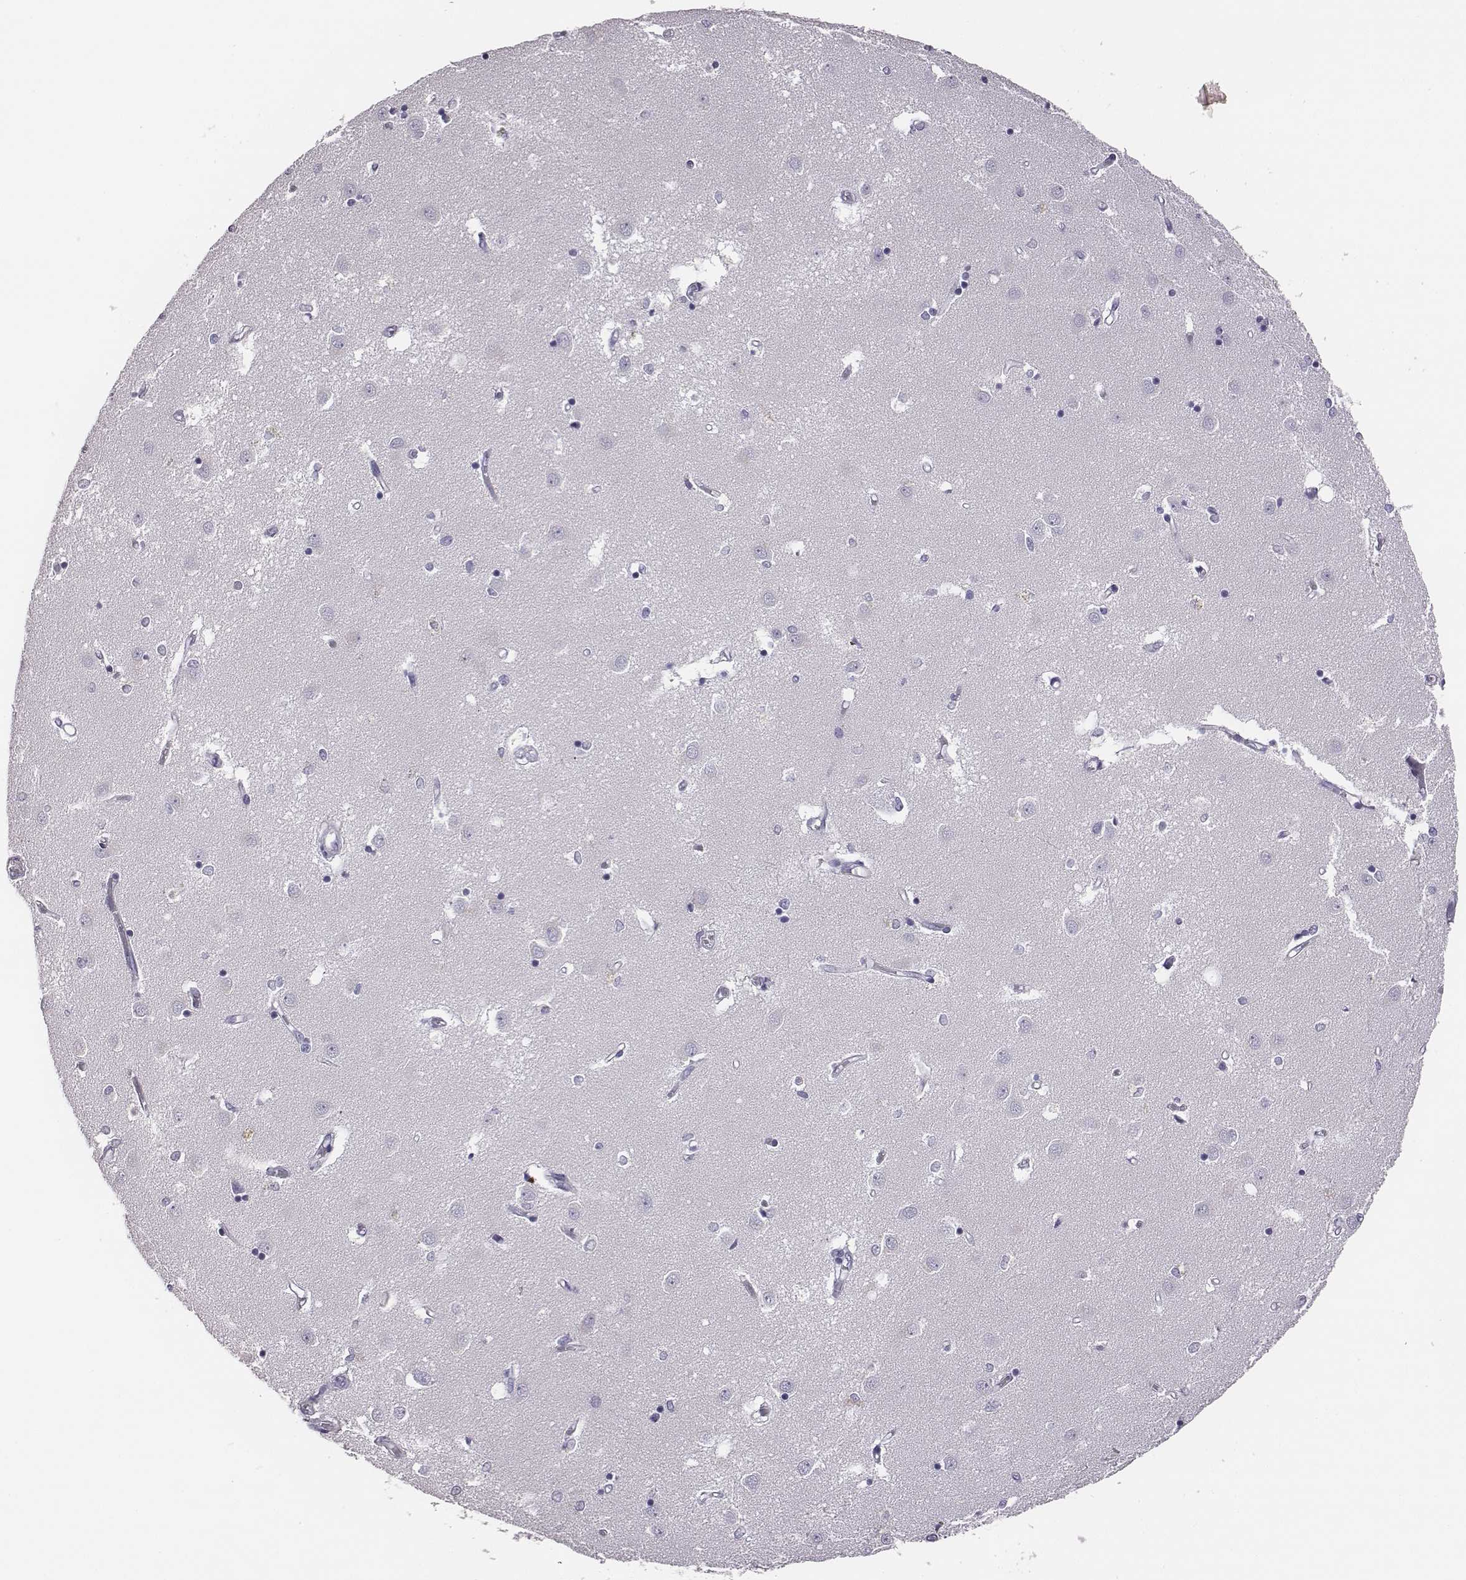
{"staining": {"intensity": "negative", "quantity": "none", "location": "none"}, "tissue": "caudate", "cell_type": "Glial cells", "image_type": "normal", "snomed": [{"axis": "morphology", "description": "Normal tissue, NOS"}, {"axis": "topography", "description": "Lateral ventricle wall"}], "caption": "Immunohistochemistry micrograph of normal caudate: human caudate stained with DAB reveals no significant protein staining in glial cells. The staining is performed using DAB (3,3'-diaminobenzidine) brown chromogen with nuclei counter-stained in using hematoxylin.", "gene": "ACOD1", "patient": {"sex": "male", "age": 54}}